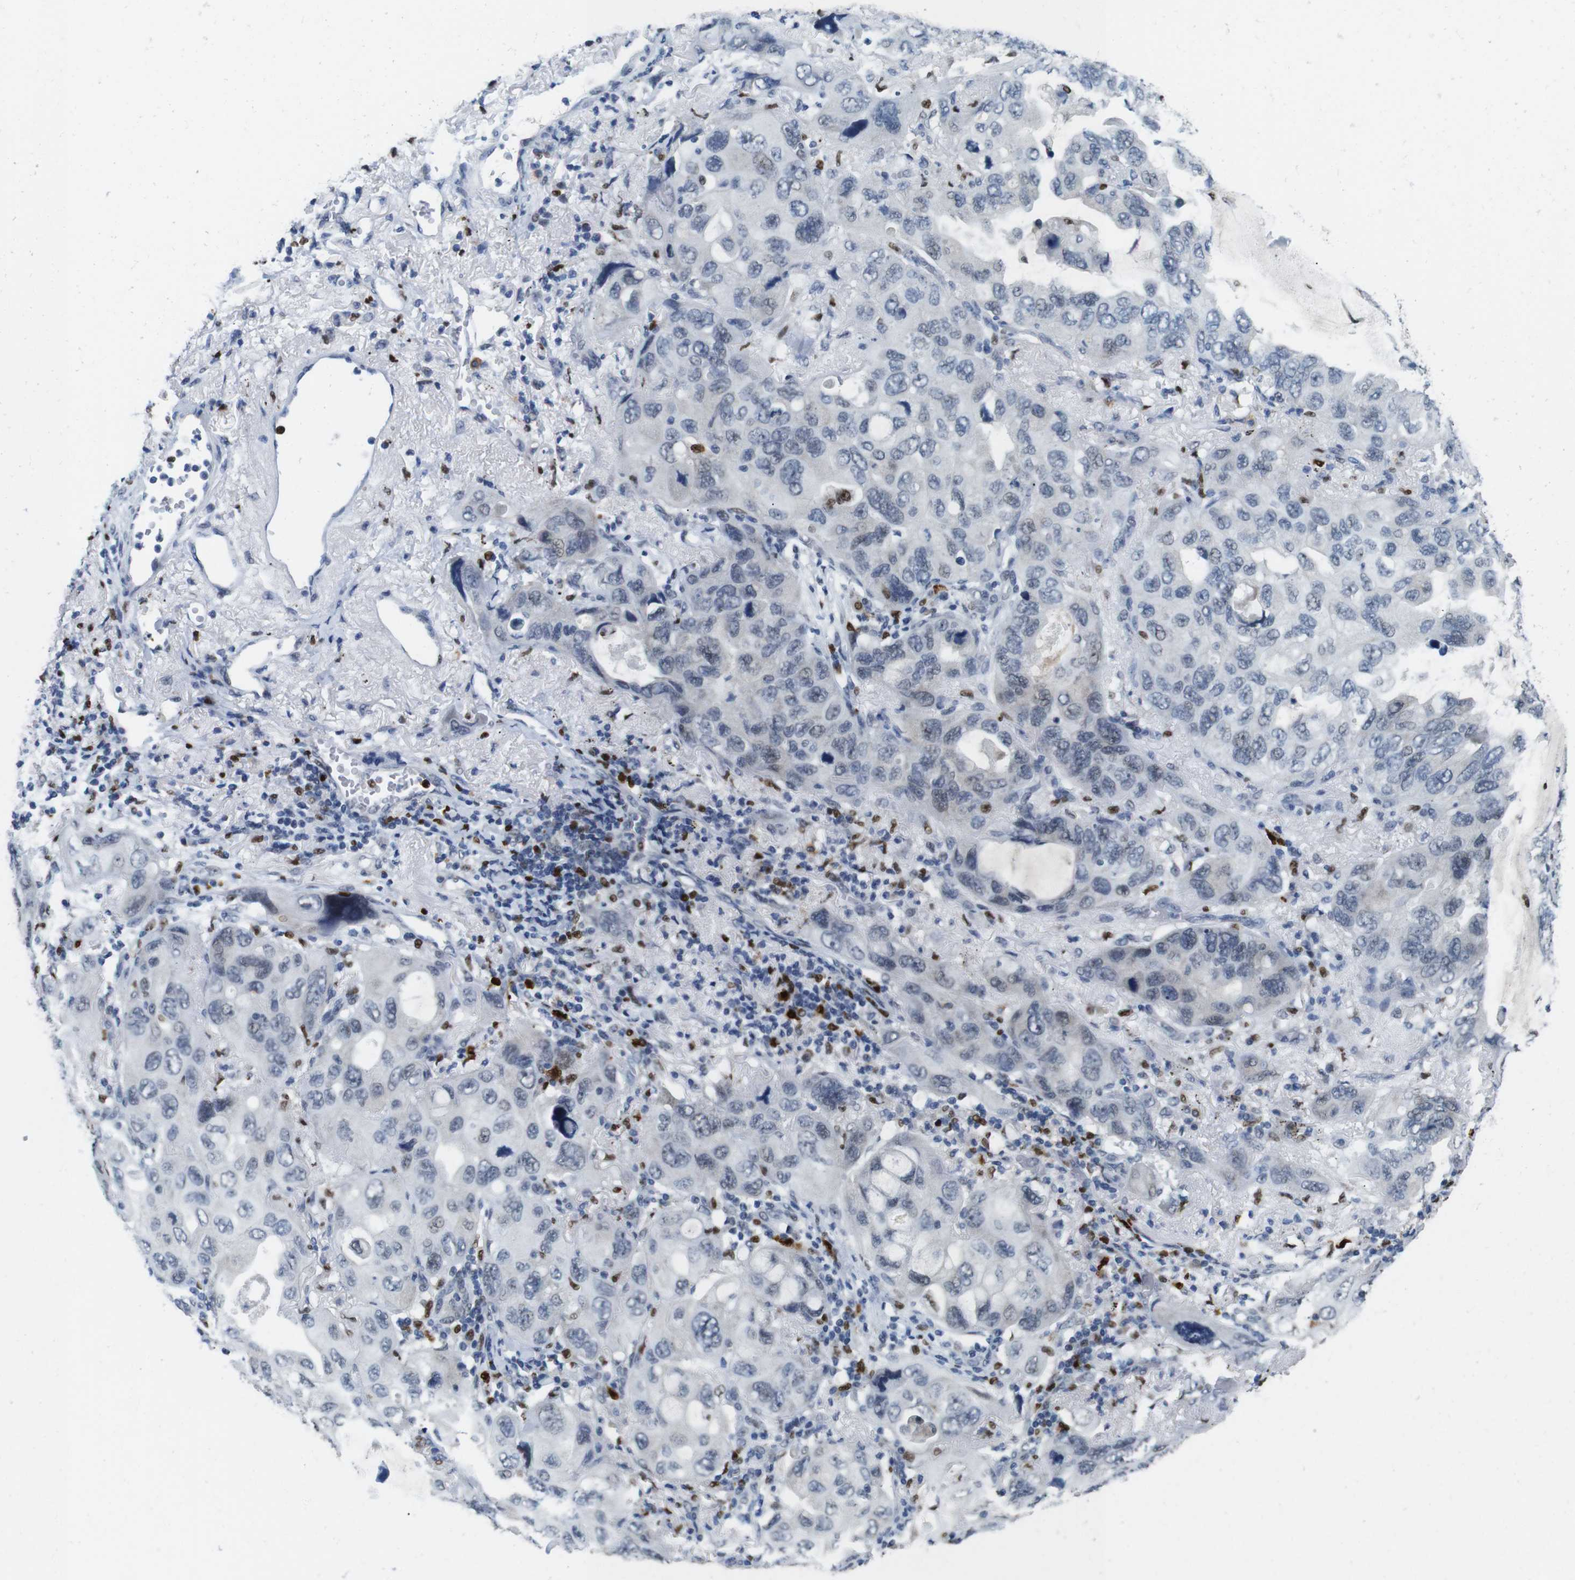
{"staining": {"intensity": "negative", "quantity": "none", "location": "none"}, "tissue": "lung cancer", "cell_type": "Tumor cells", "image_type": "cancer", "snomed": [{"axis": "morphology", "description": "Squamous cell carcinoma, NOS"}, {"axis": "topography", "description": "Lung"}], "caption": "Tumor cells are negative for brown protein staining in squamous cell carcinoma (lung). (Stains: DAB (3,3'-diaminobenzidine) IHC with hematoxylin counter stain, Microscopy: brightfield microscopy at high magnification).", "gene": "IRF8", "patient": {"sex": "female", "age": 73}}